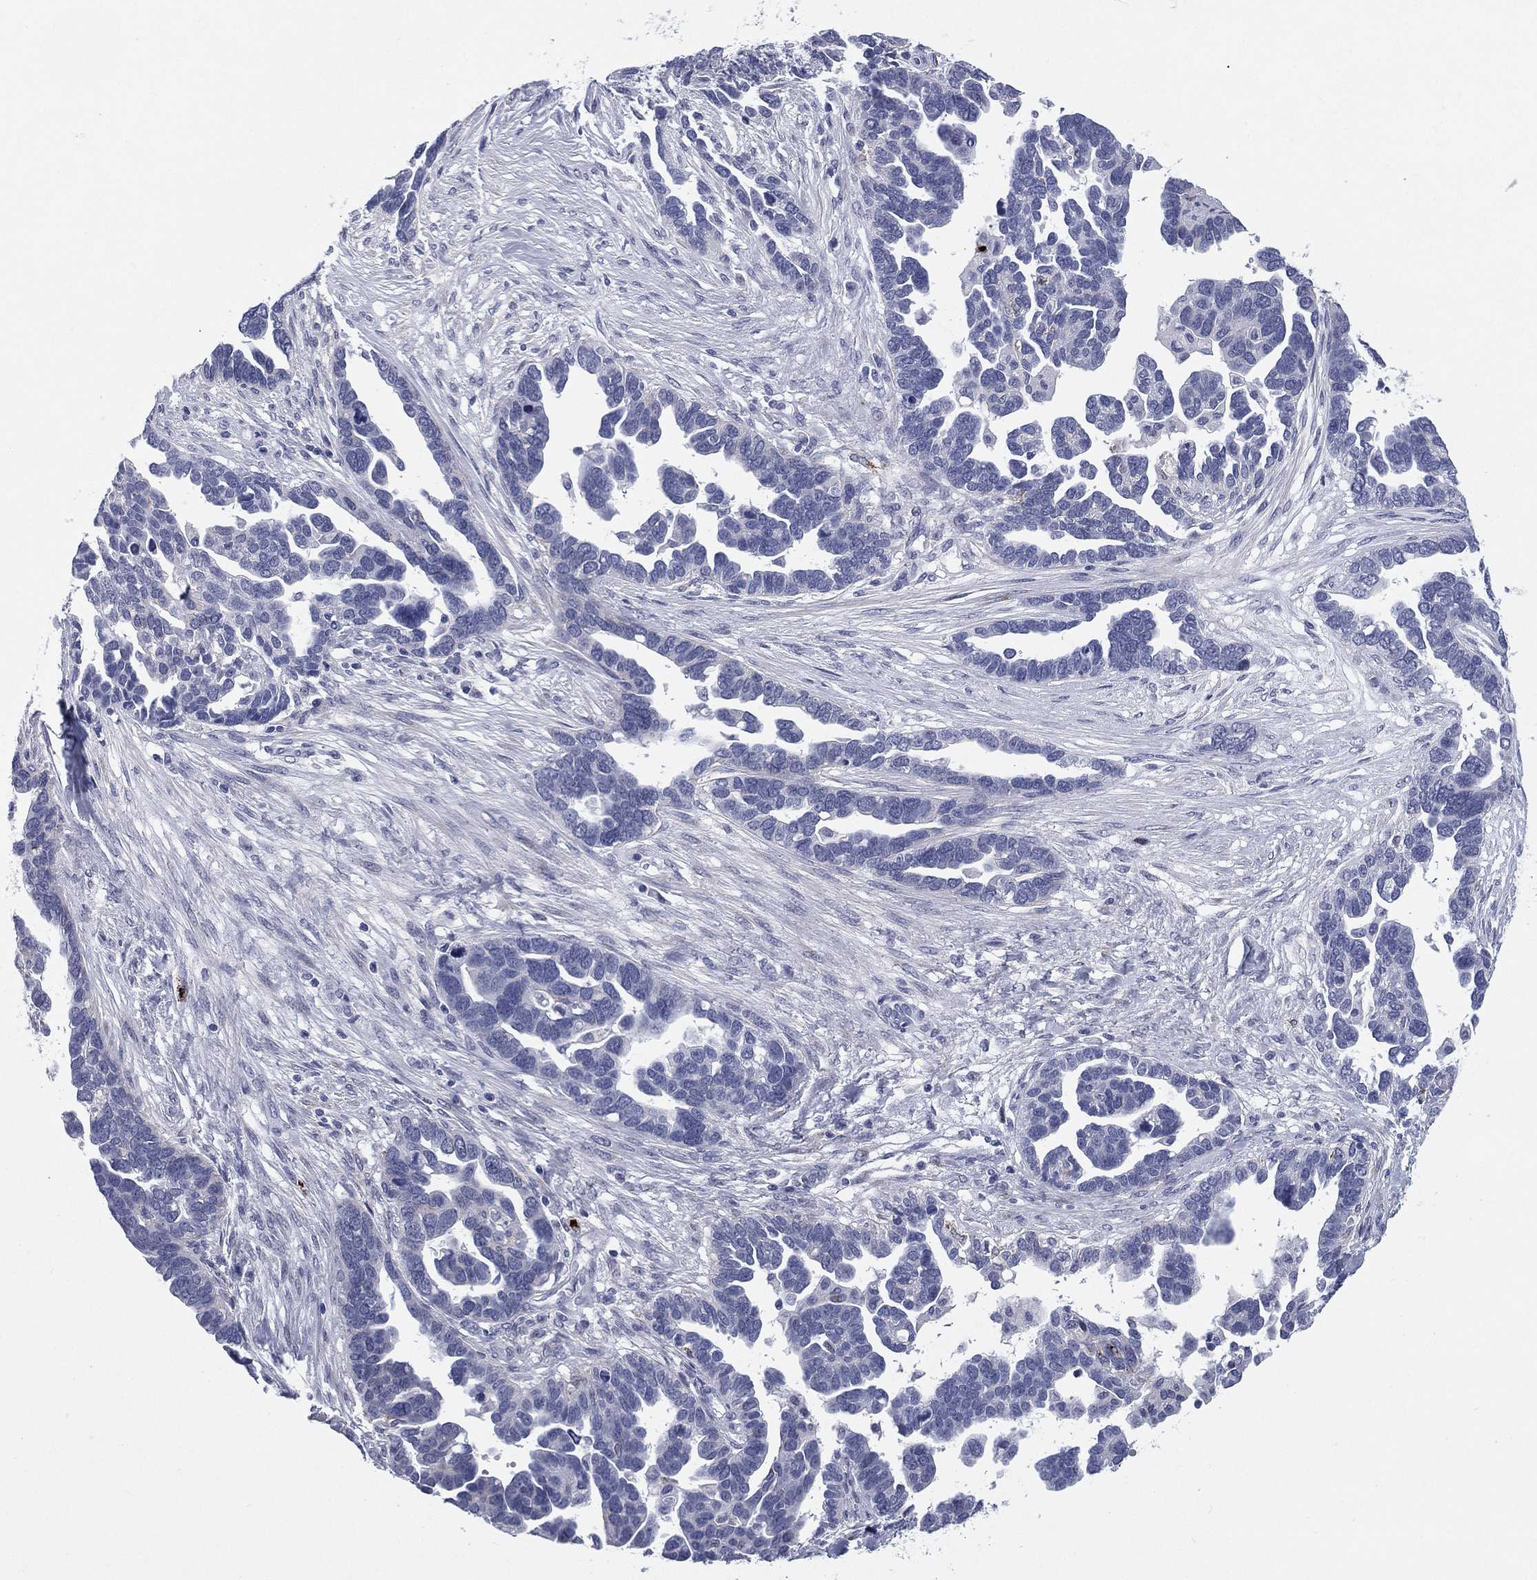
{"staining": {"intensity": "negative", "quantity": "none", "location": "none"}, "tissue": "ovarian cancer", "cell_type": "Tumor cells", "image_type": "cancer", "snomed": [{"axis": "morphology", "description": "Cystadenocarcinoma, serous, NOS"}, {"axis": "topography", "description": "Ovary"}], "caption": "Immunohistochemistry (IHC) histopathology image of human ovarian cancer stained for a protein (brown), which demonstrates no expression in tumor cells.", "gene": "HLA-DOA", "patient": {"sex": "female", "age": 54}}